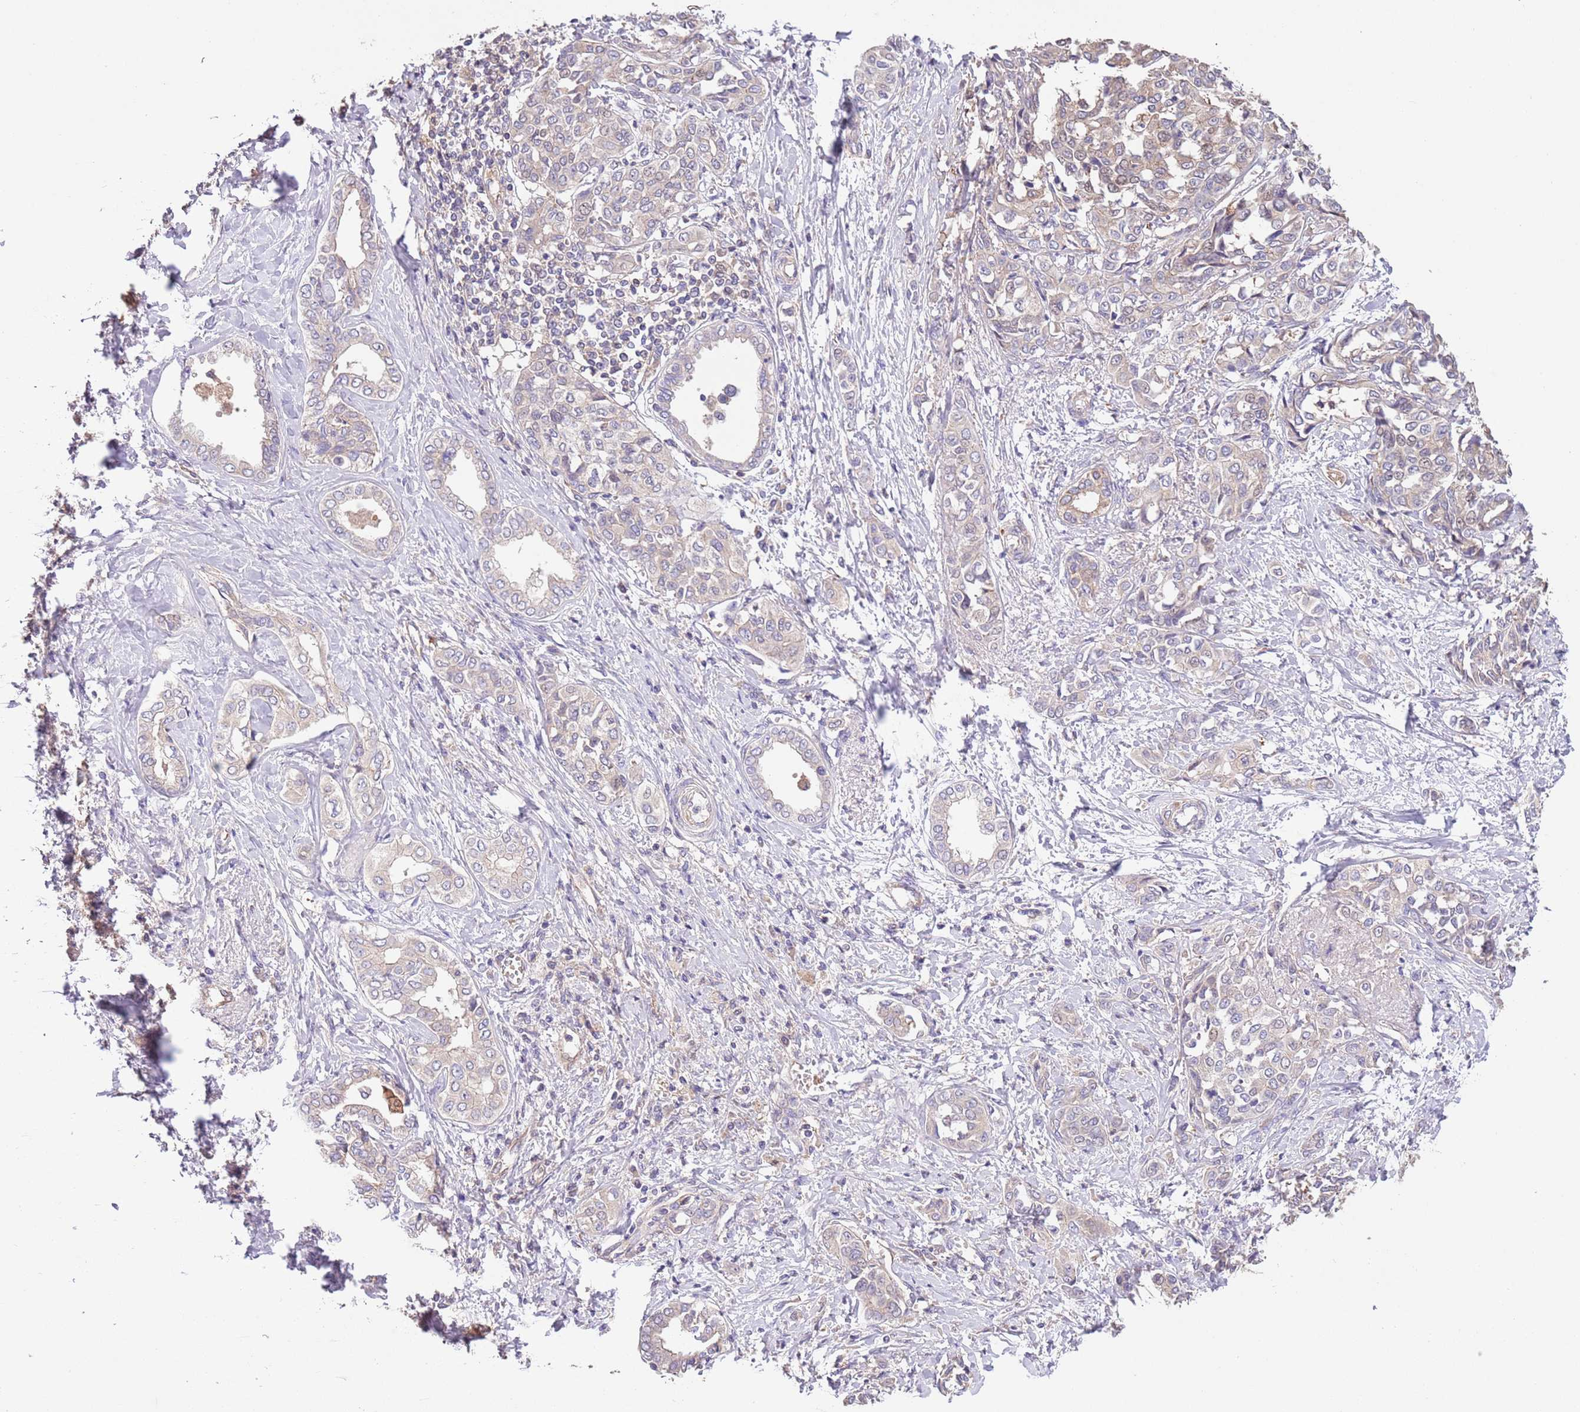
{"staining": {"intensity": "weak", "quantity": "<25%", "location": "cytoplasmic/membranous"}, "tissue": "liver cancer", "cell_type": "Tumor cells", "image_type": "cancer", "snomed": [{"axis": "morphology", "description": "Cholangiocarcinoma"}, {"axis": "topography", "description": "Liver"}], "caption": "Cholangiocarcinoma (liver) stained for a protein using IHC shows no expression tumor cells.", "gene": "FAM89B", "patient": {"sex": "female", "age": 77}}